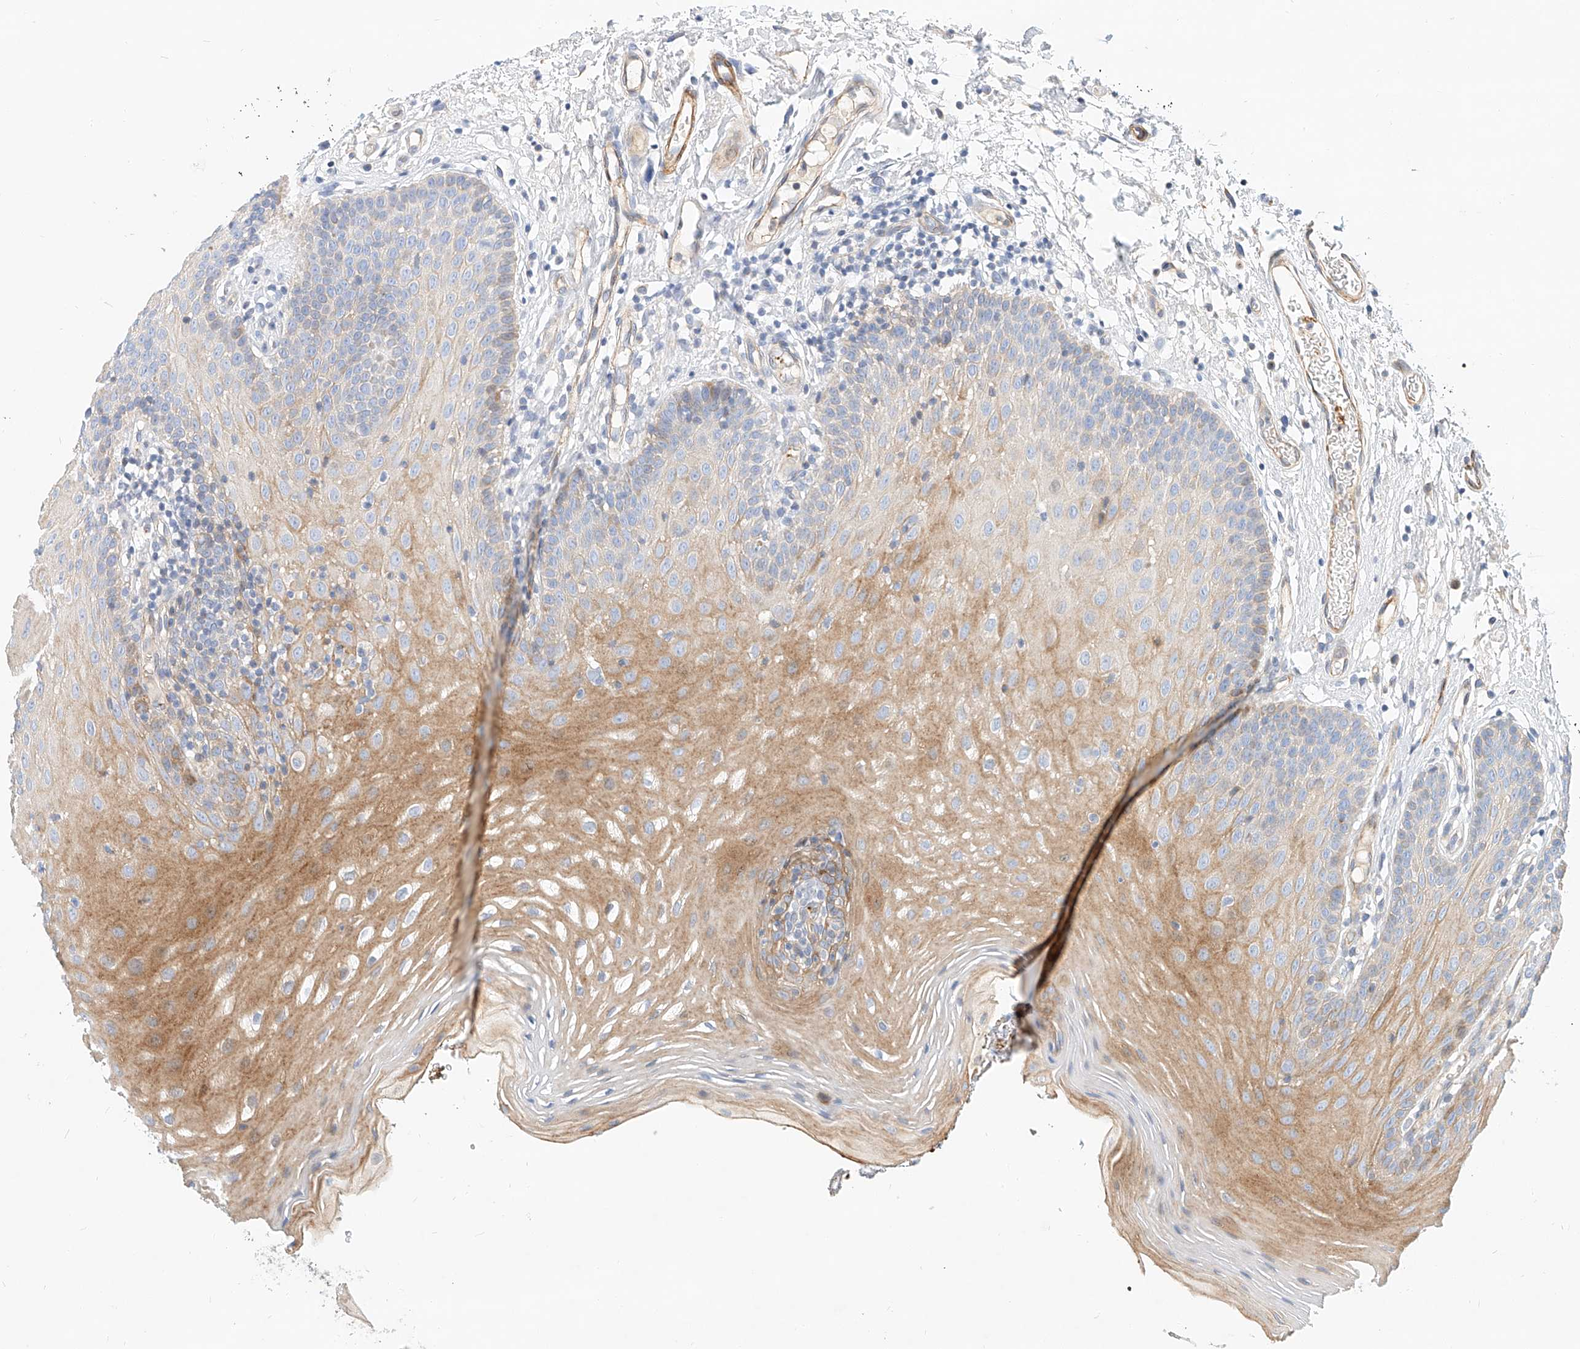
{"staining": {"intensity": "moderate", "quantity": "25%-75%", "location": "cytoplasmic/membranous"}, "tissue": "oral mucosa", "cell_type": "Squamous epithelial cells", "image_type": "normal", "snomed": [{"axis": "morphology", "description": "Normal tissue, NOS"}, {"axis": "topography", "description": "Oral tissue"}], "caption": "Immunohistochemistry of normal oral mucosa shows medium levels of moderate cytoplasmic/membranous expression in approximately 25%-75% of squamous epithelial cells.", "gene": "KCNH5", "patient": {"sex": "male", "age": 74}}